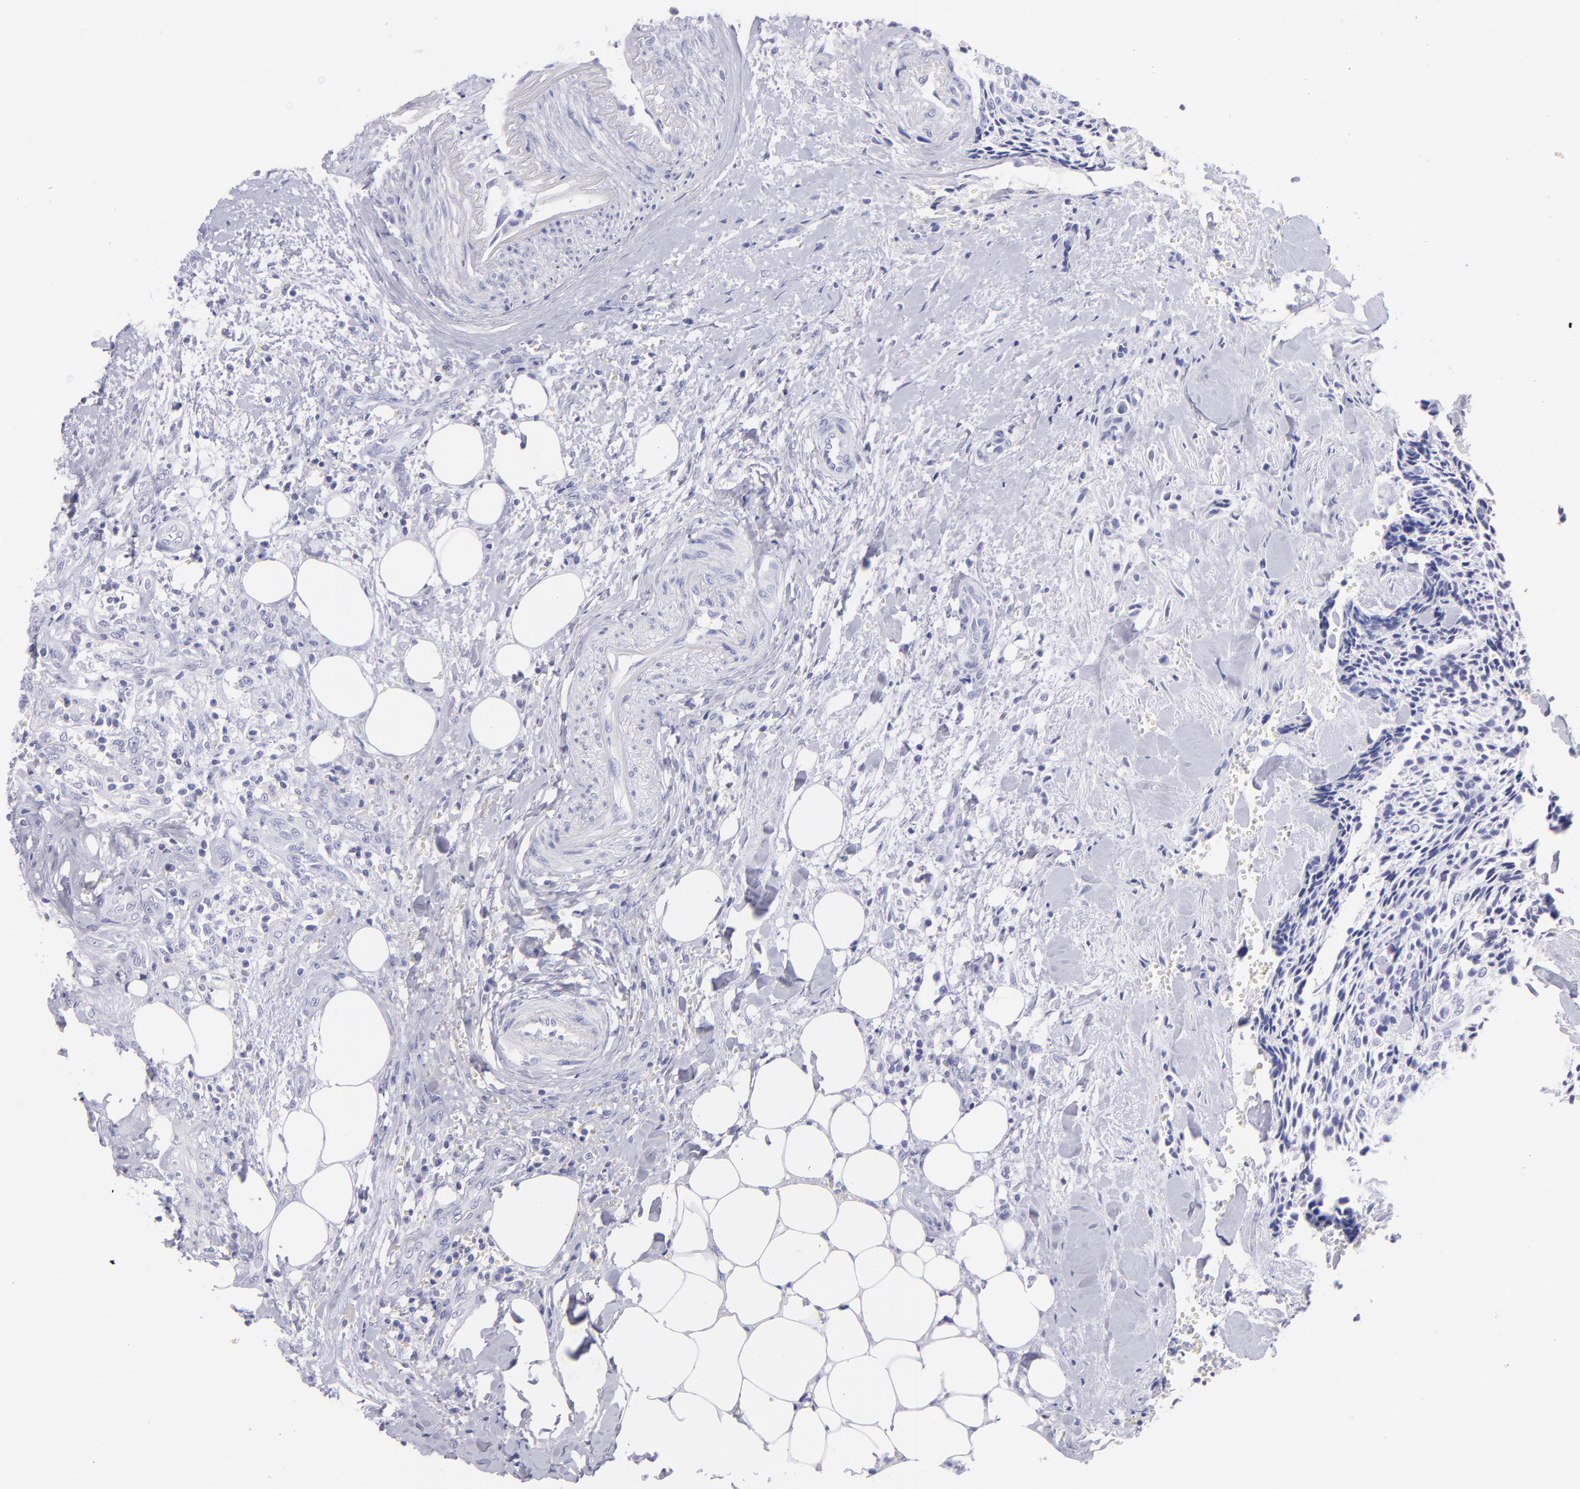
{"staining": {"intensity": "negative", "quantity": "none", "location": "none"}, "tissue": "head and neck cancer", "cell_type": "Tumor cells", "image_type": "cancer", "snomed": [{"axis": "morphology", "description": "Squamous cell carcinoma, NOS"}, {"axis": "topography", "description": "Salivary gland"}, {"axis": "topography", "description": "Head-Neck"}], "caption": "High power microscopy micrograph of an immunohistochemistry micrograph of head and neck cancer (squamous cell carcinoma), revealing no significant staining in tumor cells. The staining was performed using DAB to visualize the protein expression in brown, while the nuclei were stained in blue with hematoxylin (Magnification: 20x).", "gene": "PIP", "patient": {"sex": "male", "age": 70}}